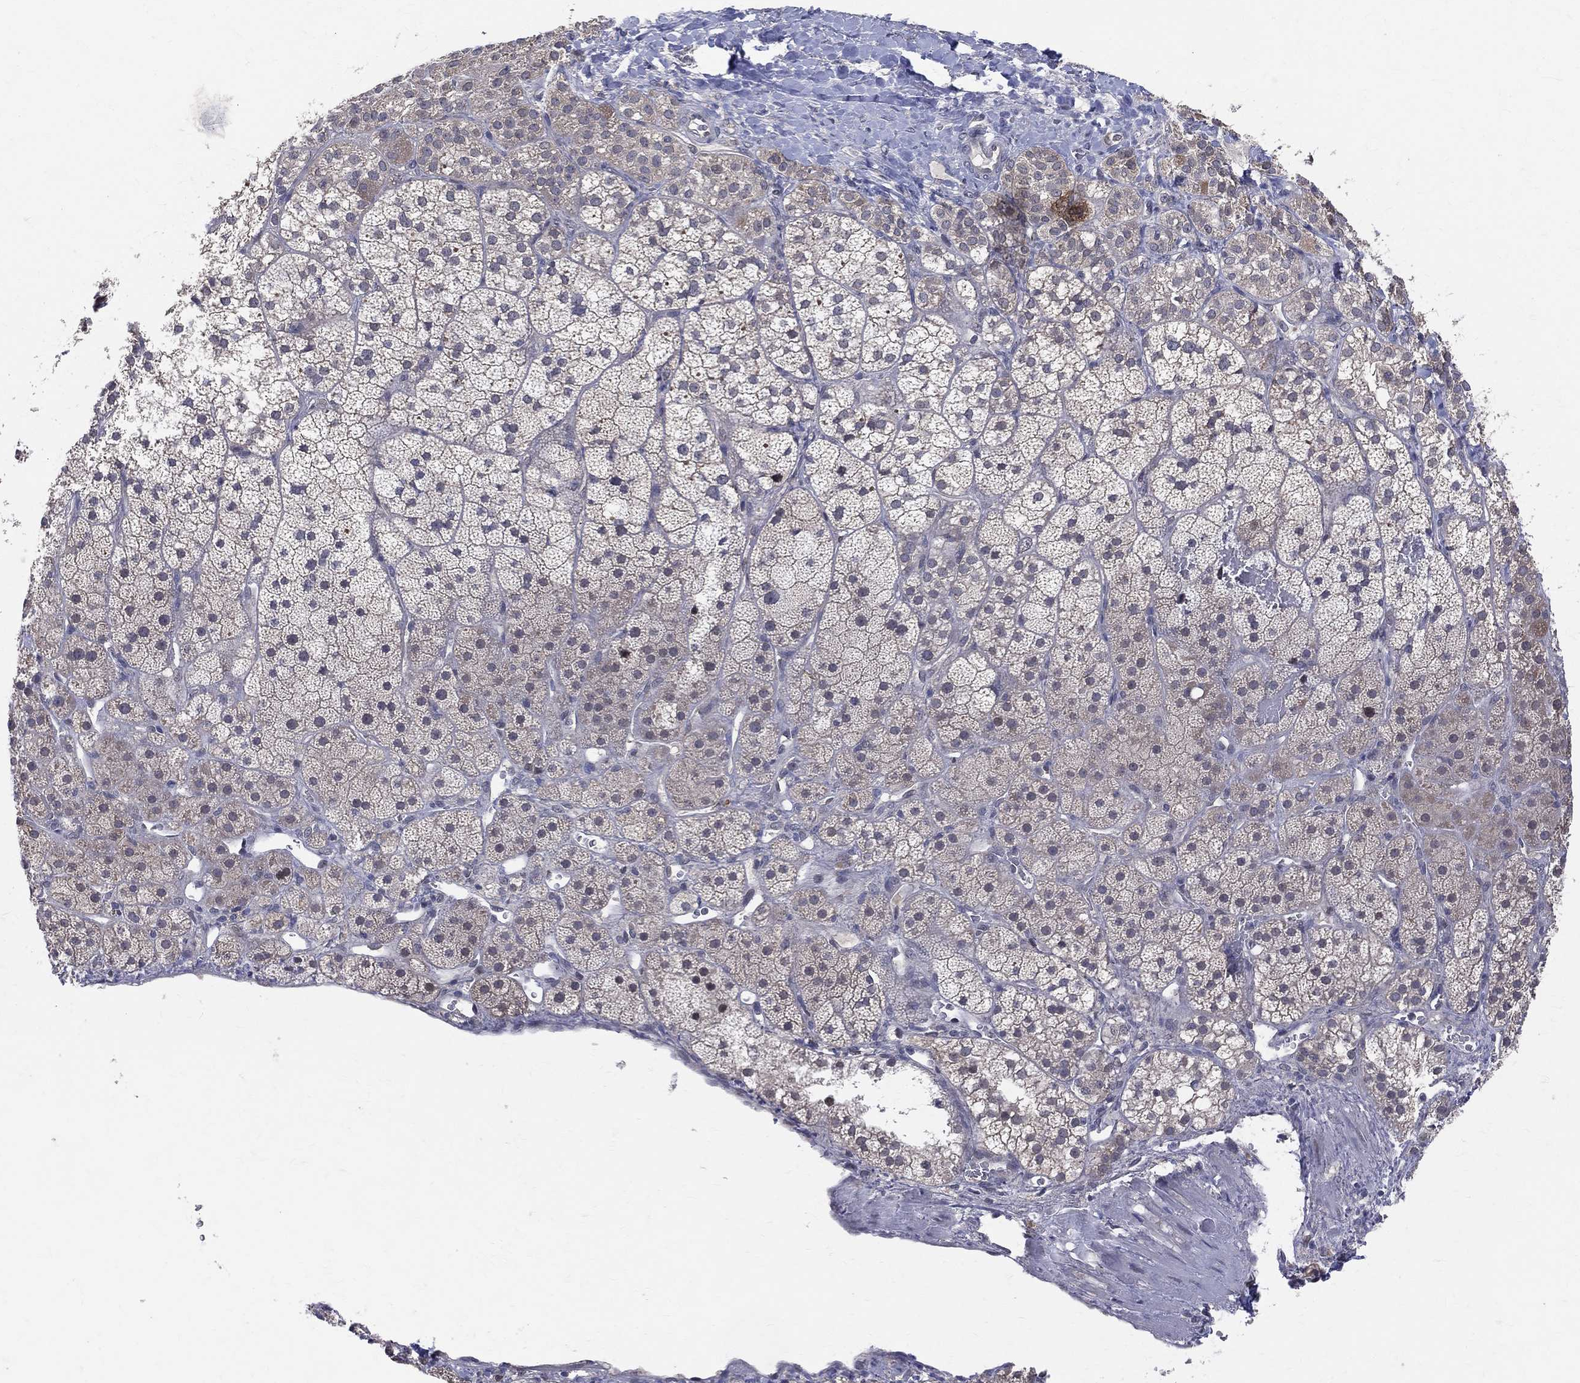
{"staining": {"intensity": "weak", "quantity": "<25%", "location": "cytoplasmic/membranous"}, "tissue": "adrenal gland", "cell_type": "Glandular cells", "image_type": "normal", "snomed": [{"axis": "morphology", "description": "Normal tissue, NOS"}, {"axis": "topography", "description": "Adrenal gland"}], "caption": "High magnification brightfield microscopy of unremarkable adrenal gland stained with DAB (brown) and counterstained with hematoxylin (blue): glandular cells show no significant expression.", "gene": "DLG4", "patient": {"sex": "male", "age": 57}}